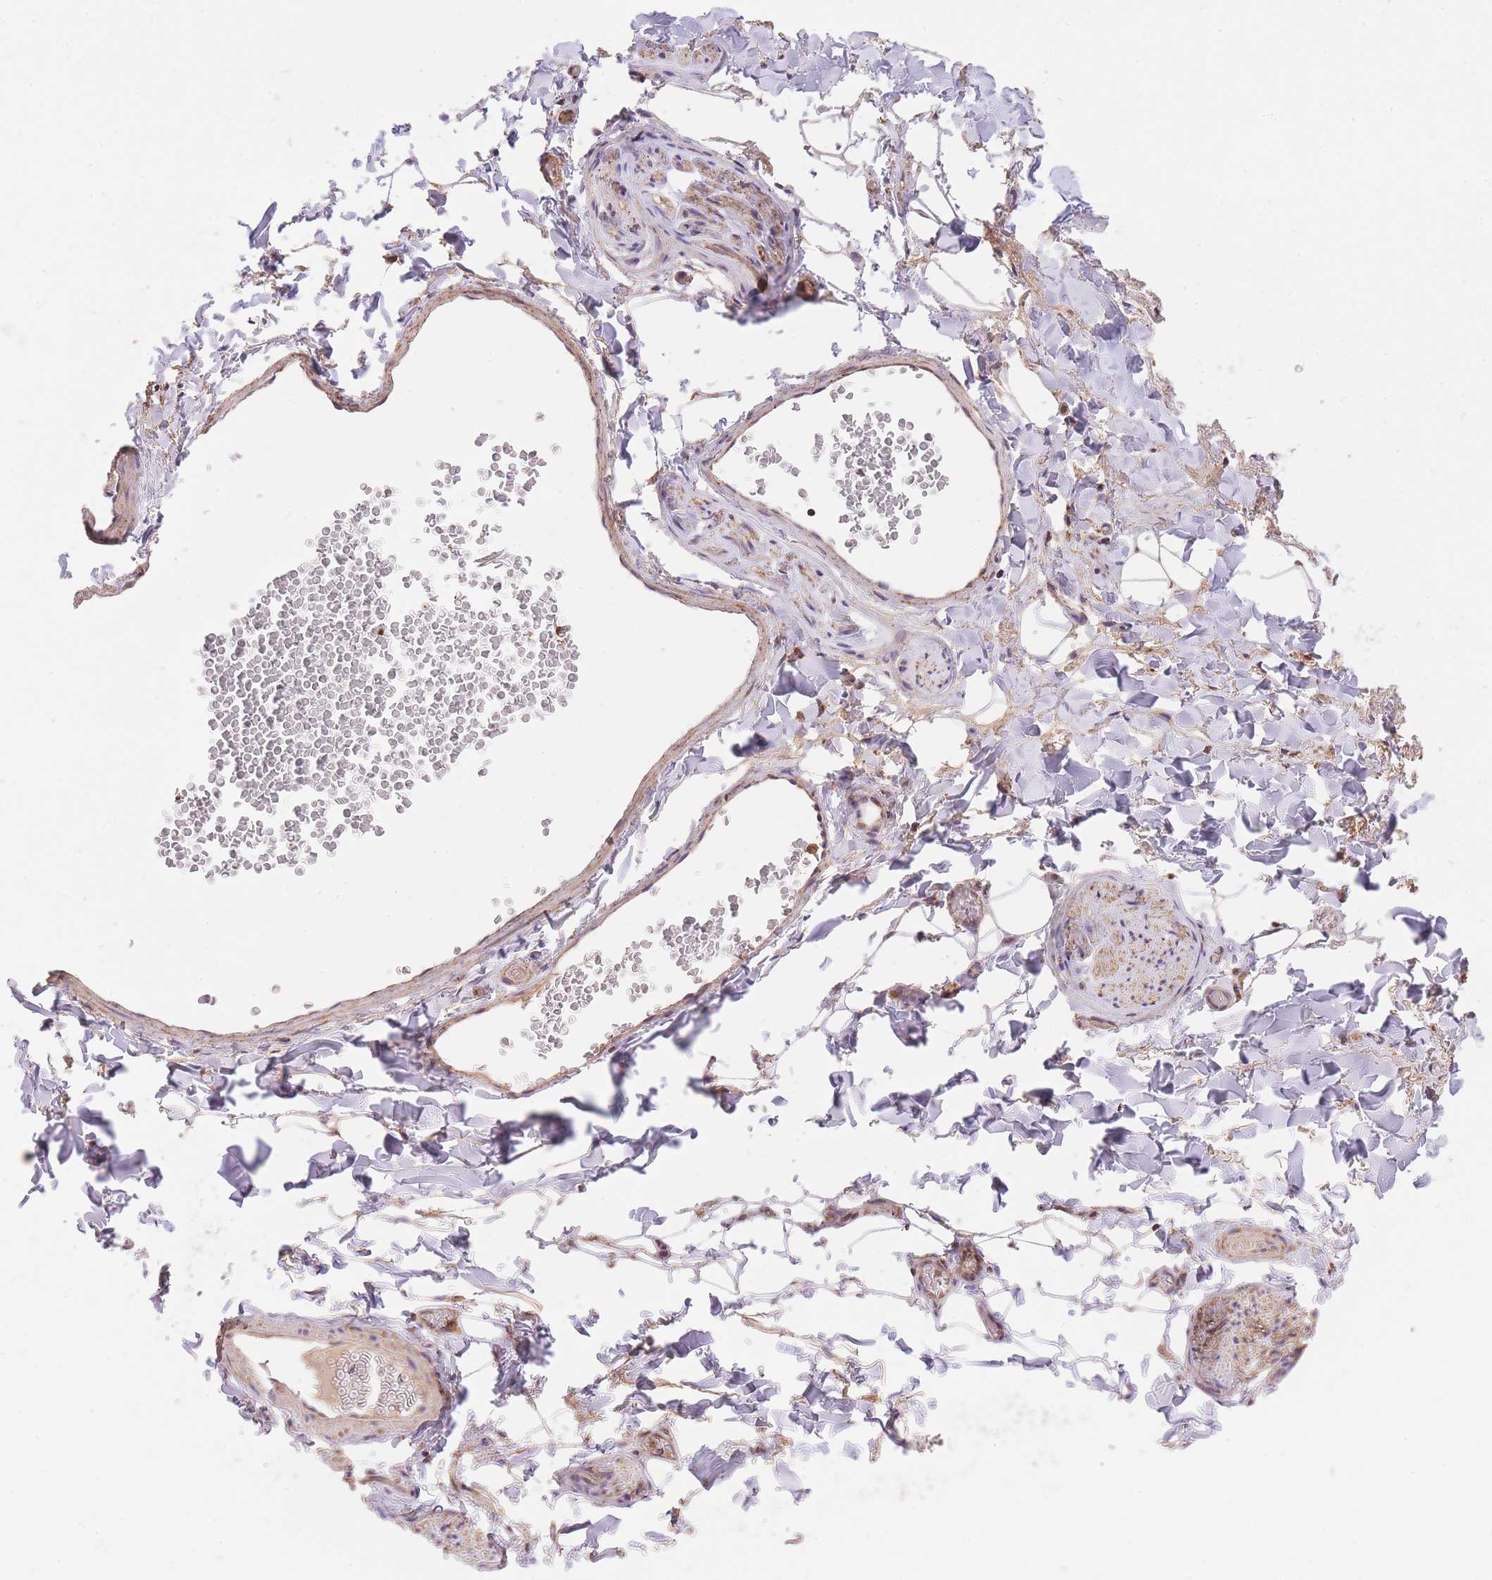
{"staining": {"intensity": "moderate", "quantity": "25%-75%", "location": "cytoplasmic/membranous"}, "tissue": "adipose tissue", "cell_type": "Adipocytes", "image_type": "normal", "snomed": [{"axis": "morphology", "description": "Normal tissue, NOS"}, {"axis": "morphology", "description": "Carcinoma, NOS"}, {"axis": "topography", "description": "Pancreas"}, {"axis": "topography", "description": "Peripheral nerve tissue"}], "caption": "This is a photomicrograph of IHC staining of benign adipose tissue, which shows moderate staining in the cytoplasmic/membranous of adipocytes.", "gene": "PREP", "patient": {"sex": "female", "age": 29}}